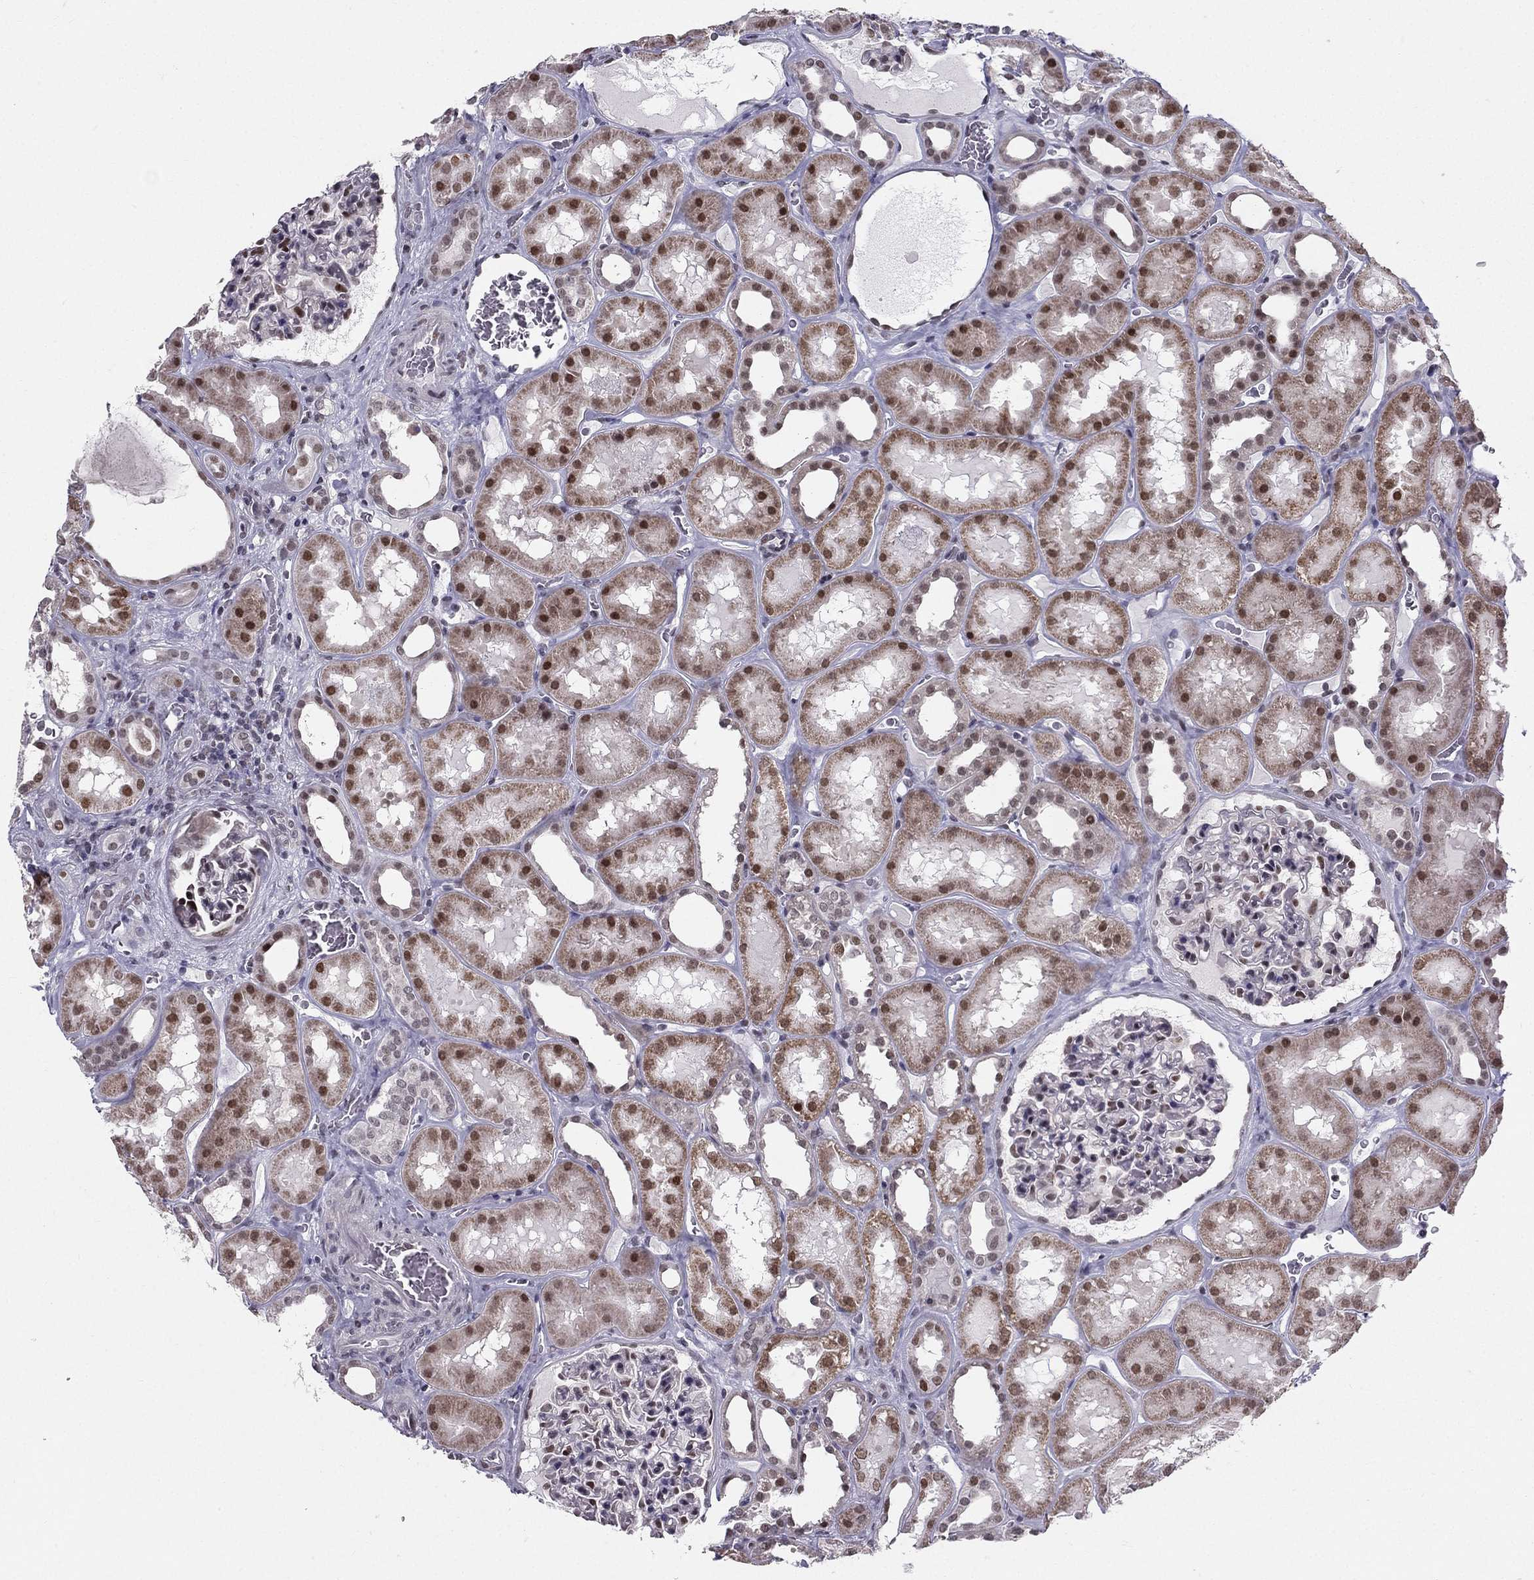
{"staining": {"intensity": "moderate", "quantity": "<25%", "location": "nuclear"}, "tissue": "kidney", "cell_type": "Cells in glomeruli", "image_type": "normal", "snomed": [{"axis": "morphology", "description": "Normal tissue, NOS"}, {"axis": "topography", "description": "Kidney"}], "caption": "Moderate nuclear expression is seen in about <25% of cells in glomeruli in normal kidney. The protein is stained brown, and the nuclei are stained in blue (DAB (3,3'-diaminobenzidine) IHC with brightfield microscopy, high magnification).", "gene": "RPRD2", "patient": {"sex": "female", "age": 41}}